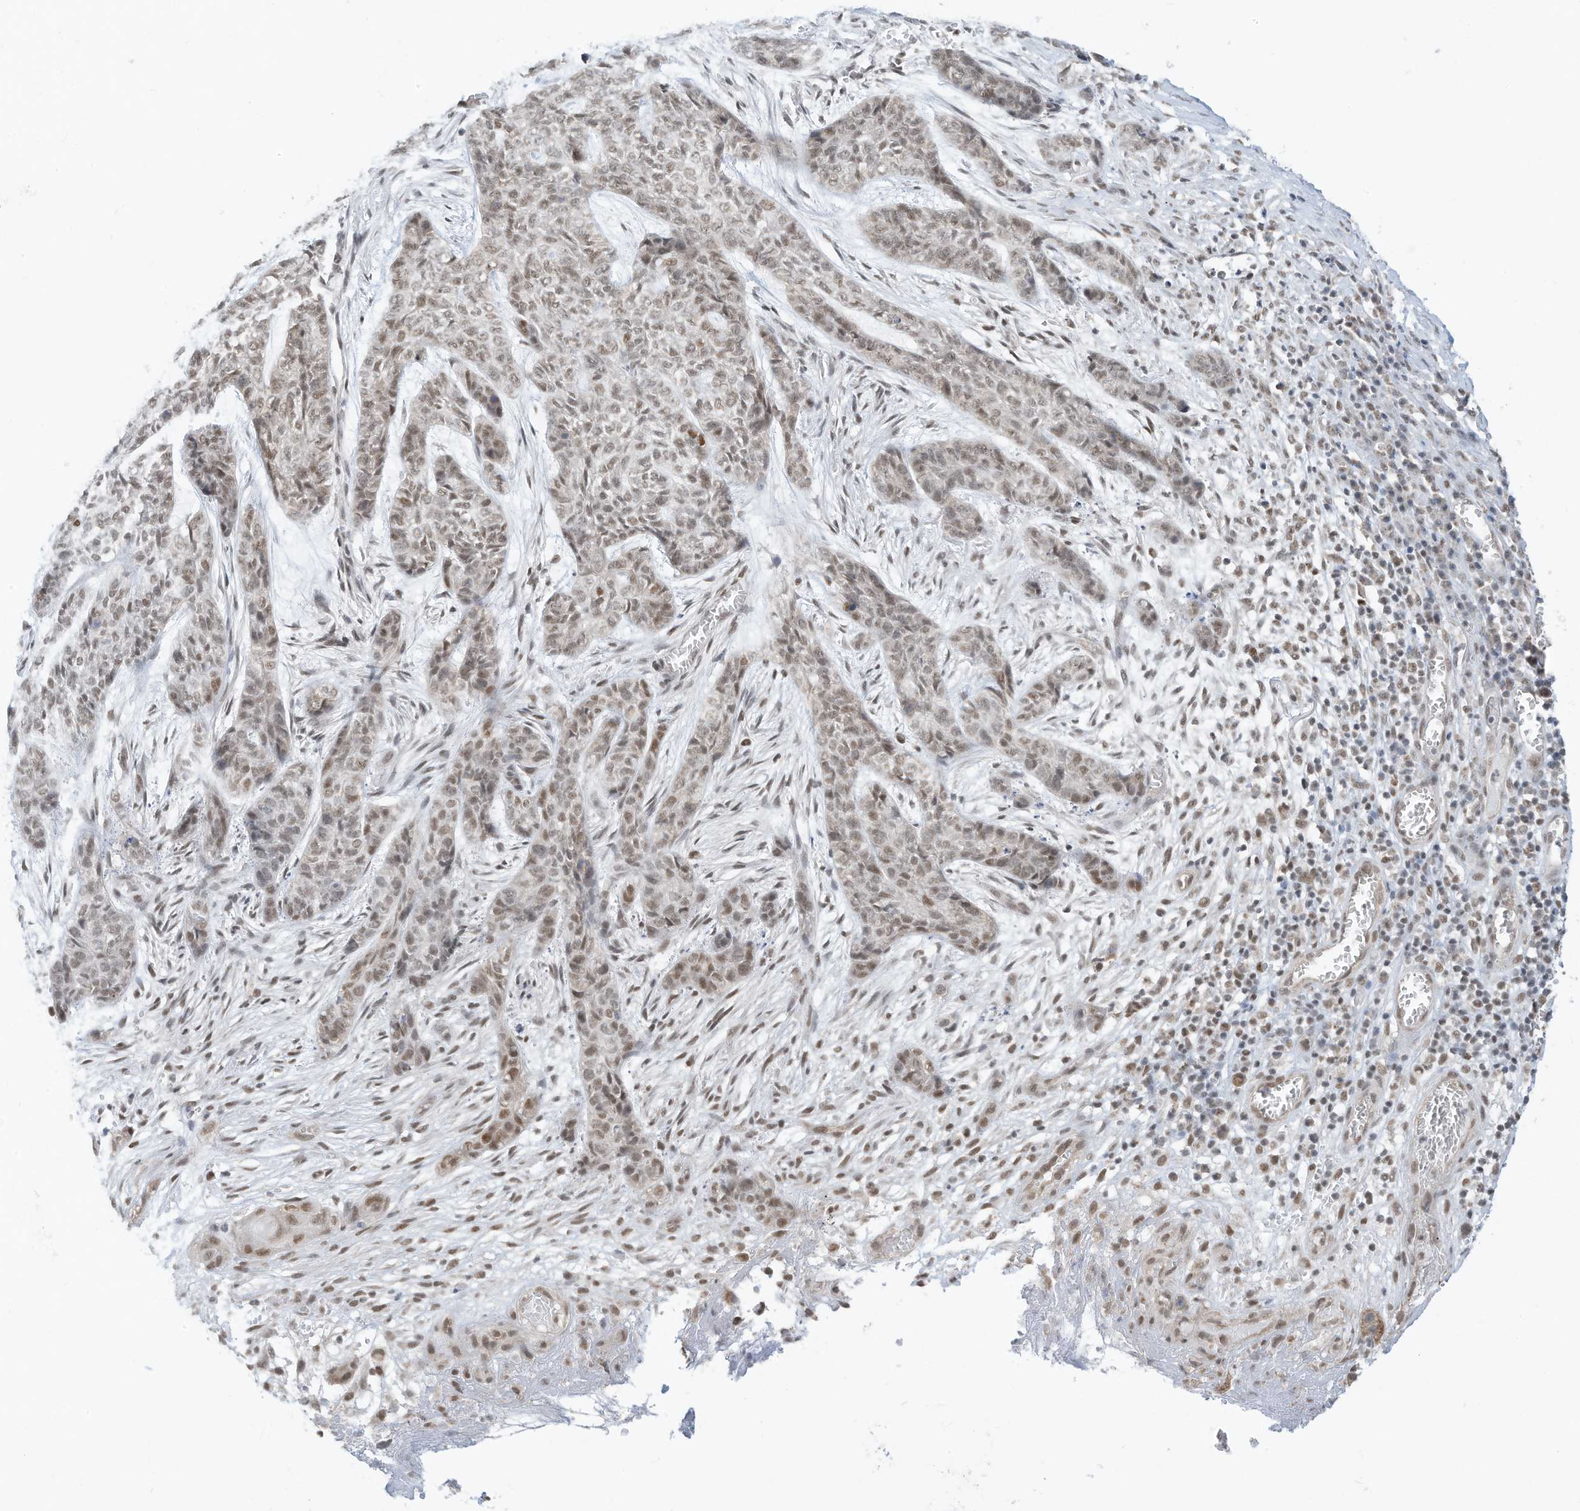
{"staining": {"intensity": "weak", "quantity": ">75%", "location": "nuclear"}, "tissue": "skin cancer", "cell_type": "Tumor cells", "image_type": "cancer", "snomed": [{"axis": "morphology", "description": "Basal cell carcinoma"}, {"axis": "topography", "description": "Skin"}], "caption": "Approximately >75% of tumor cells in human skin cancer reveal weak nuclear protein expression as visualized by brown immunohistochemical staining.", "gene": "AURKAIP1", "patient": {"sex": "female", "age": 64}}